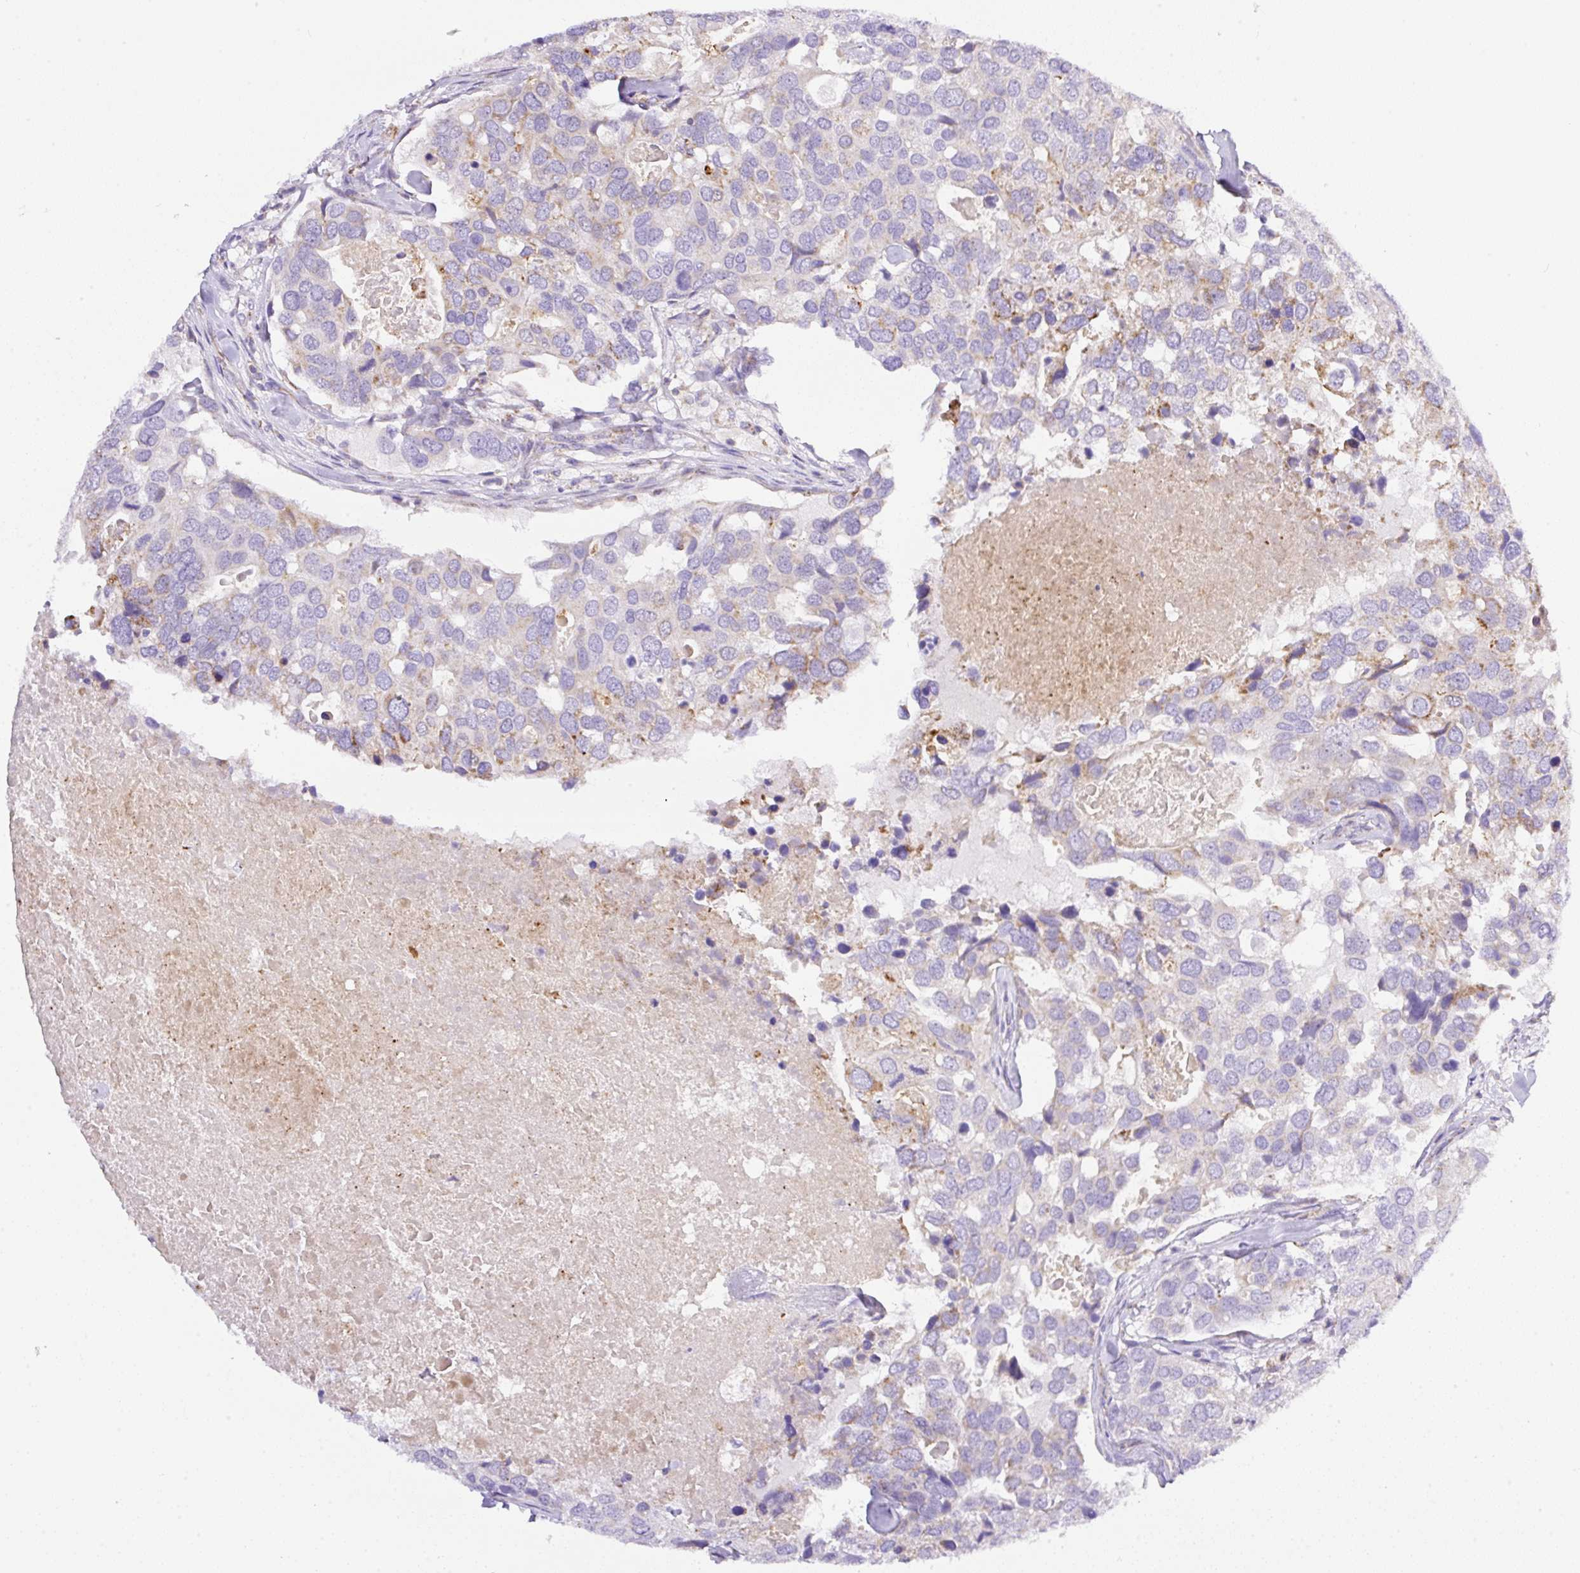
{"staining": {"intensity": "negative", "quantity": "none", "location": "none"}, "tissue": "breast cancer", "cell_type": "Tumor cells", "image_type": "cancer", "snomed": [{"axis": "morphology", "description": "Duct carcinoma"}, {"axis": "topography", "description": "Breast"}], "caption": "Immunohistochemical staining of invasive ductal carcinoma (breast) exhibits no significant expression in tumor cells.", "gene": "NF1", "patient": {"sex": "female", "age": 83}}